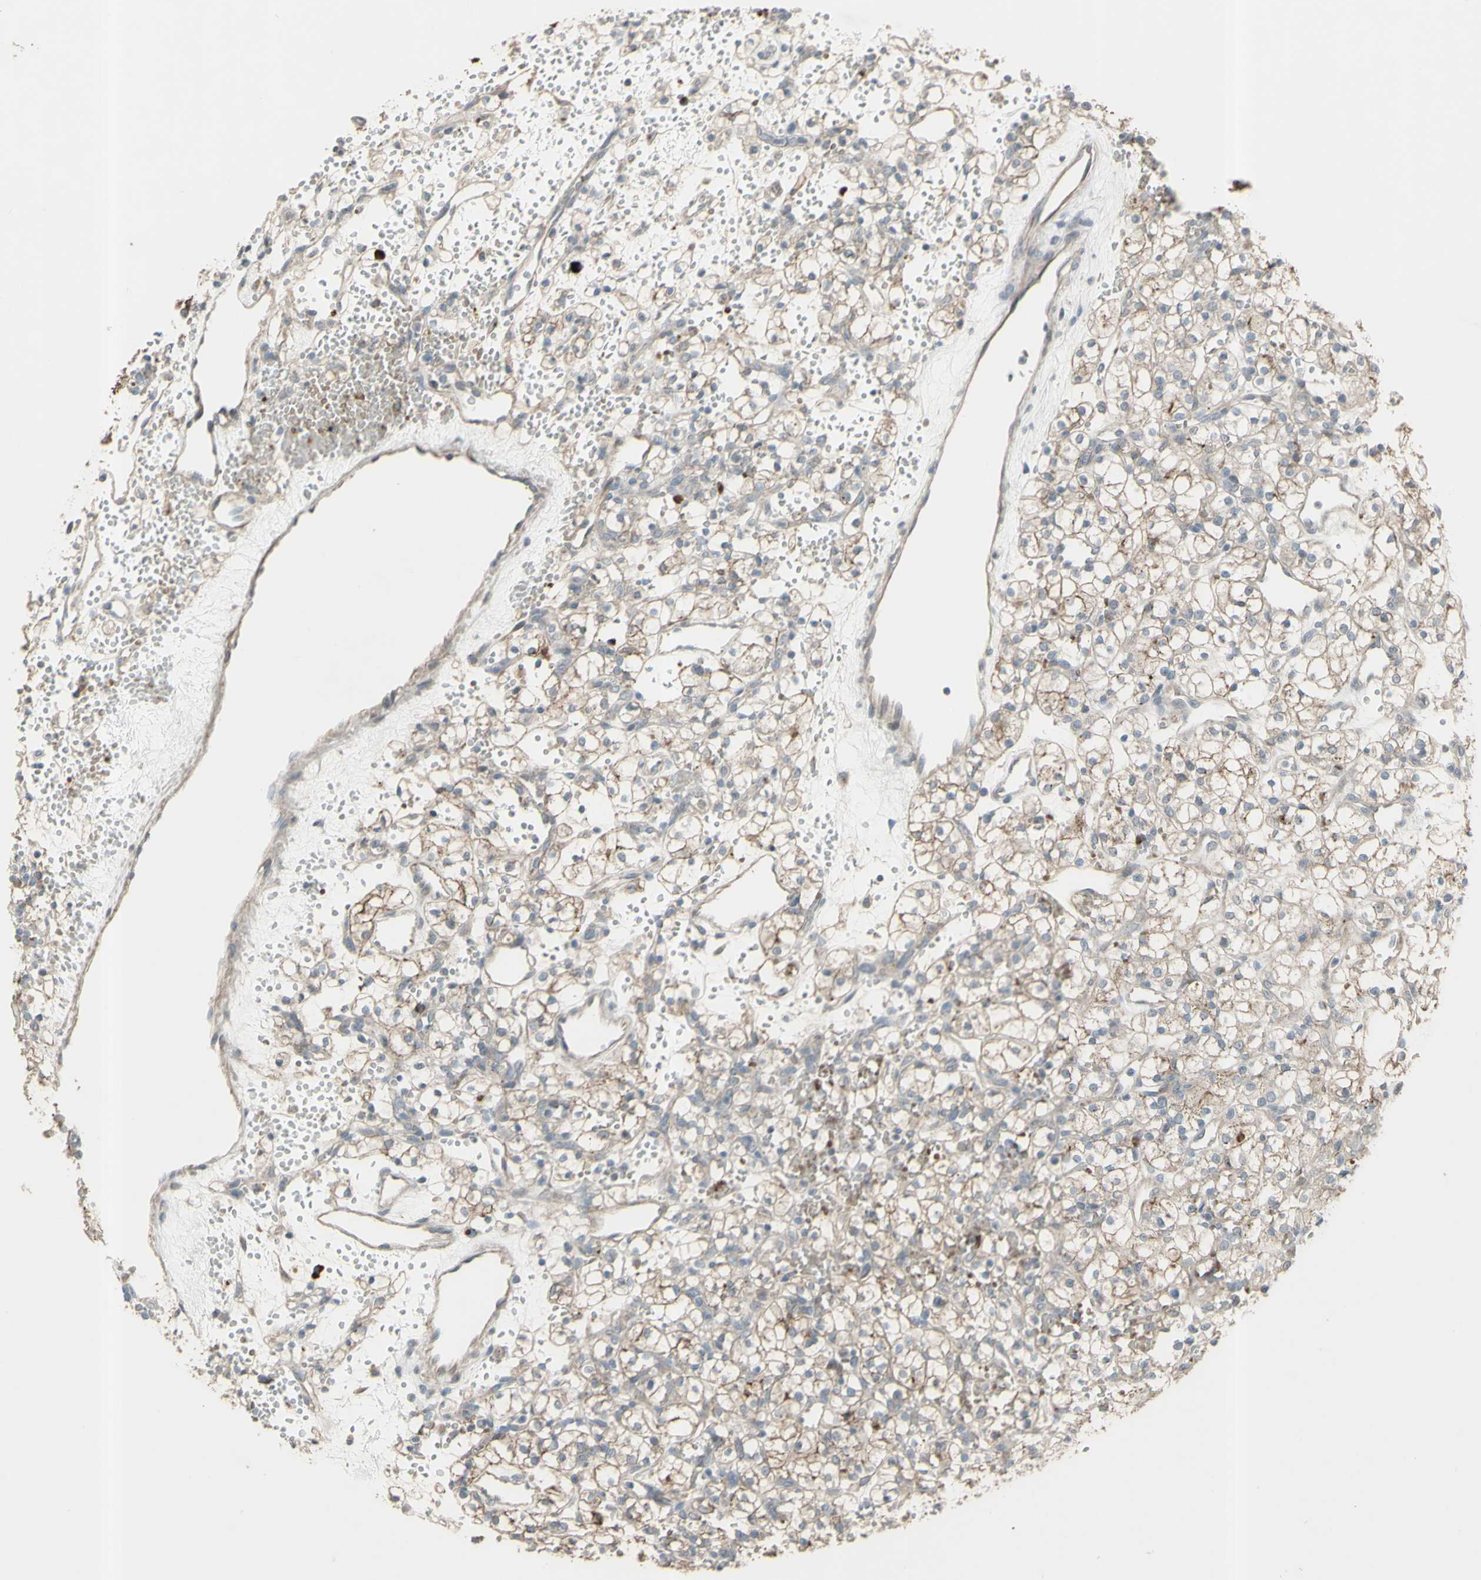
{"staining": {"intensity": "weak", "quantity": ">75%", "location": "cytoplasmic/membranous"}, "tissue": "renal cancer", "cell_type": "Tumor cells", "image_type": "cancer", "snomed": [{"axis": "morphology", "description": "Adenocarcinoma, NOS"}, {"axis": "topography", "description": "Kidney"}], "caption": "An image of renal cancer stained for a protein displays weak cytoplasmic/membranous brown staining in tumor cells. The protein of interest is stained brown, and the nuclei are stained in blue (DAB IHC with brightfield microscopy, high magnification).", "gene": "GRAMD1B", "patient": {"sex": "female", "age": 60}}